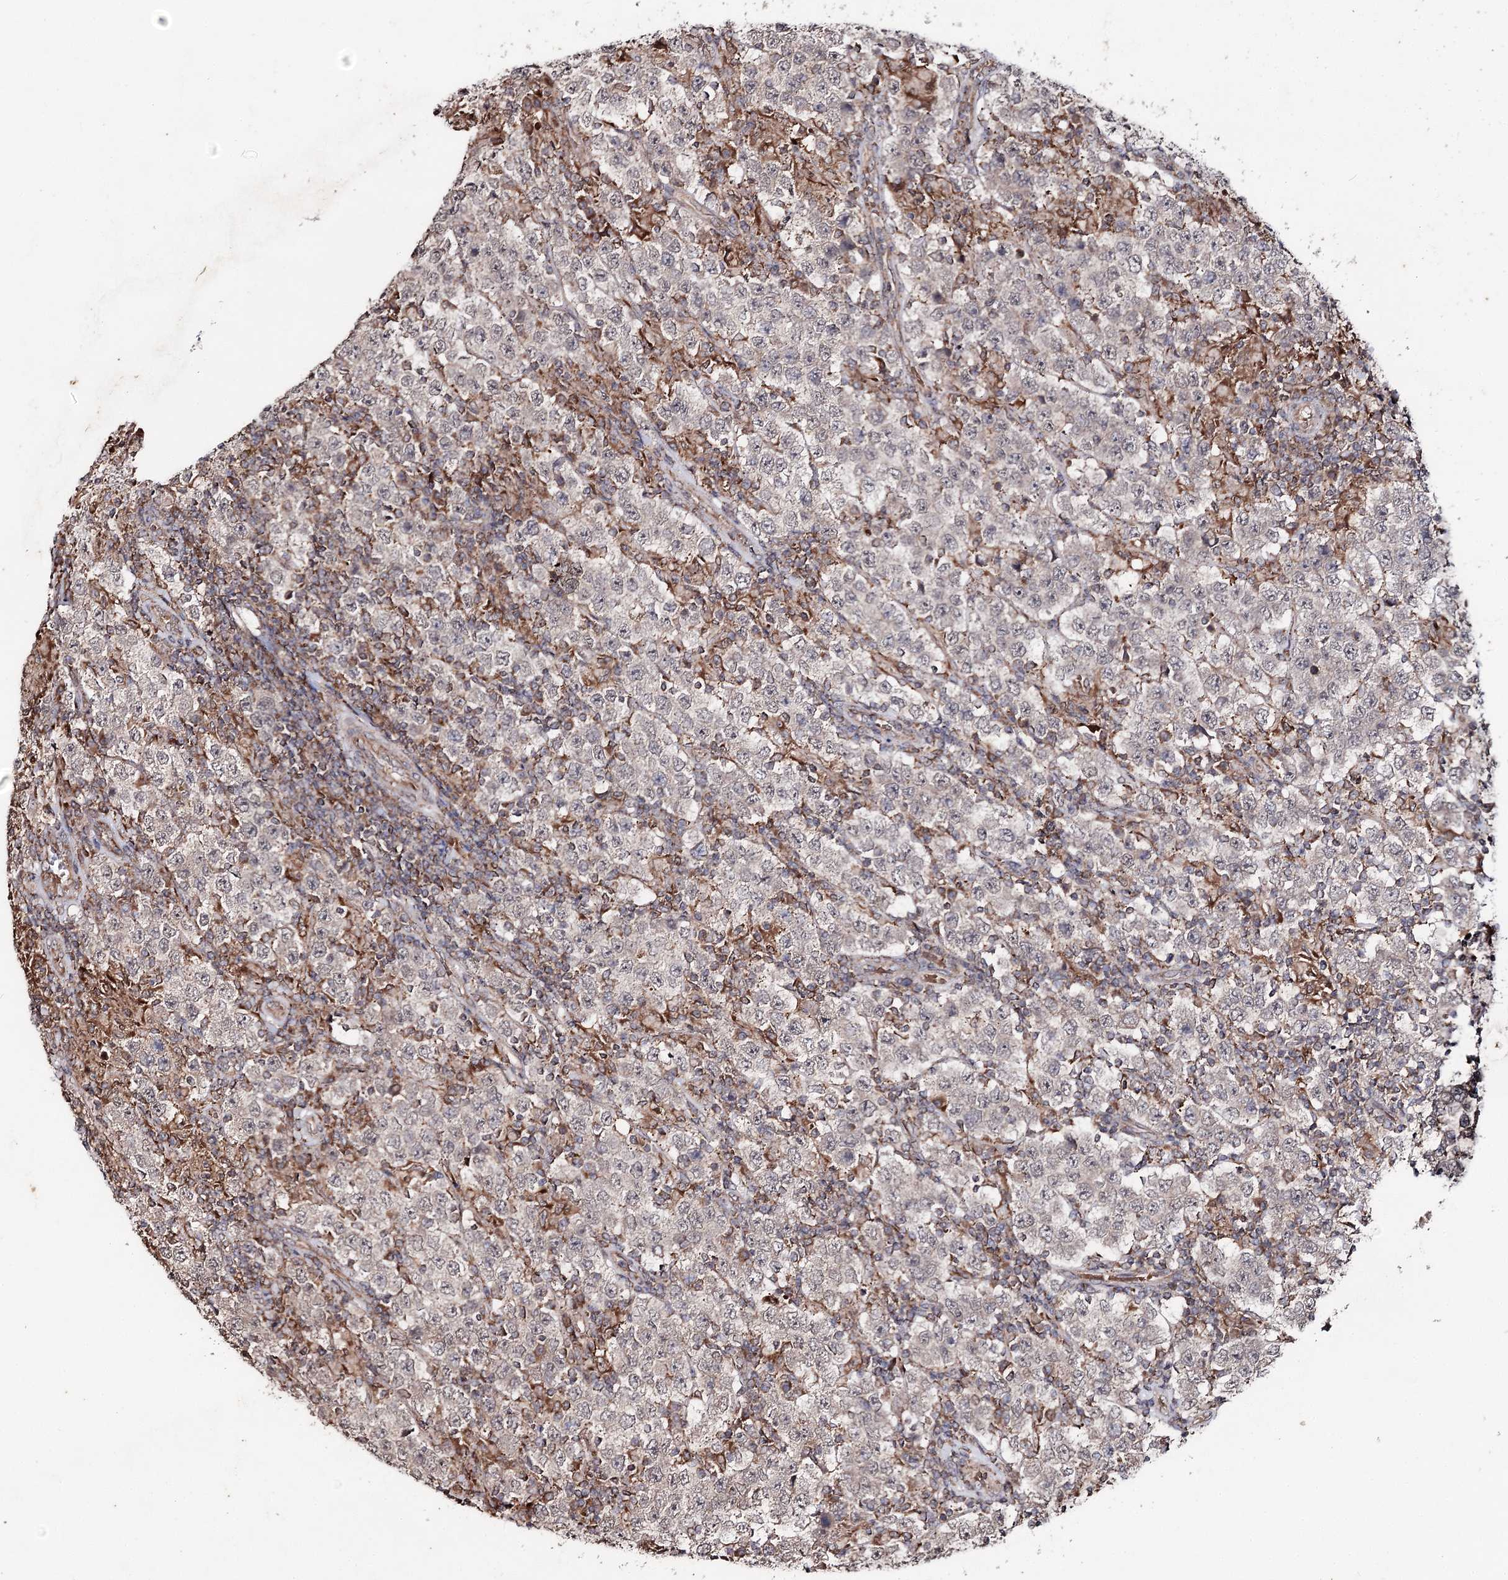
{"staining": {"intensity": "weak", "quantity": "<25%", "location": "cytoplasmic/membranous"}, "tissue": "testis cancer", "cell_type": "Tumor cells", "image_type": "cancer", "snomed": [{"axis": "morphology", "description": "Normal tissue, NOS"}, {"axis": "morphology", "description": "Urothelial carcinoma, High grade"}, {"axis": "morphology", "description": "Seminoma, NOS"}, {"axis": "morphology", "description": "Carcinoma, Embryonal, NOS"}, {"axis": "topography", "description": "Urinary bladder"}, {"axis": "topography", "description": "Testis"}], "caption": "High magnification brightfield microscopy of testis seminoma stained with DAB (3,3'-diaminobenzidine) (brown) and counterstained with hematoxylin (blue): tumor cells show no significant positivity. (DAB (3,3'-diaminobenzidine) IHC visualized using brightfield microscopy, high magnification).", "gene": "MINDY3", "patient": {"sex": "male", "age": 41}}